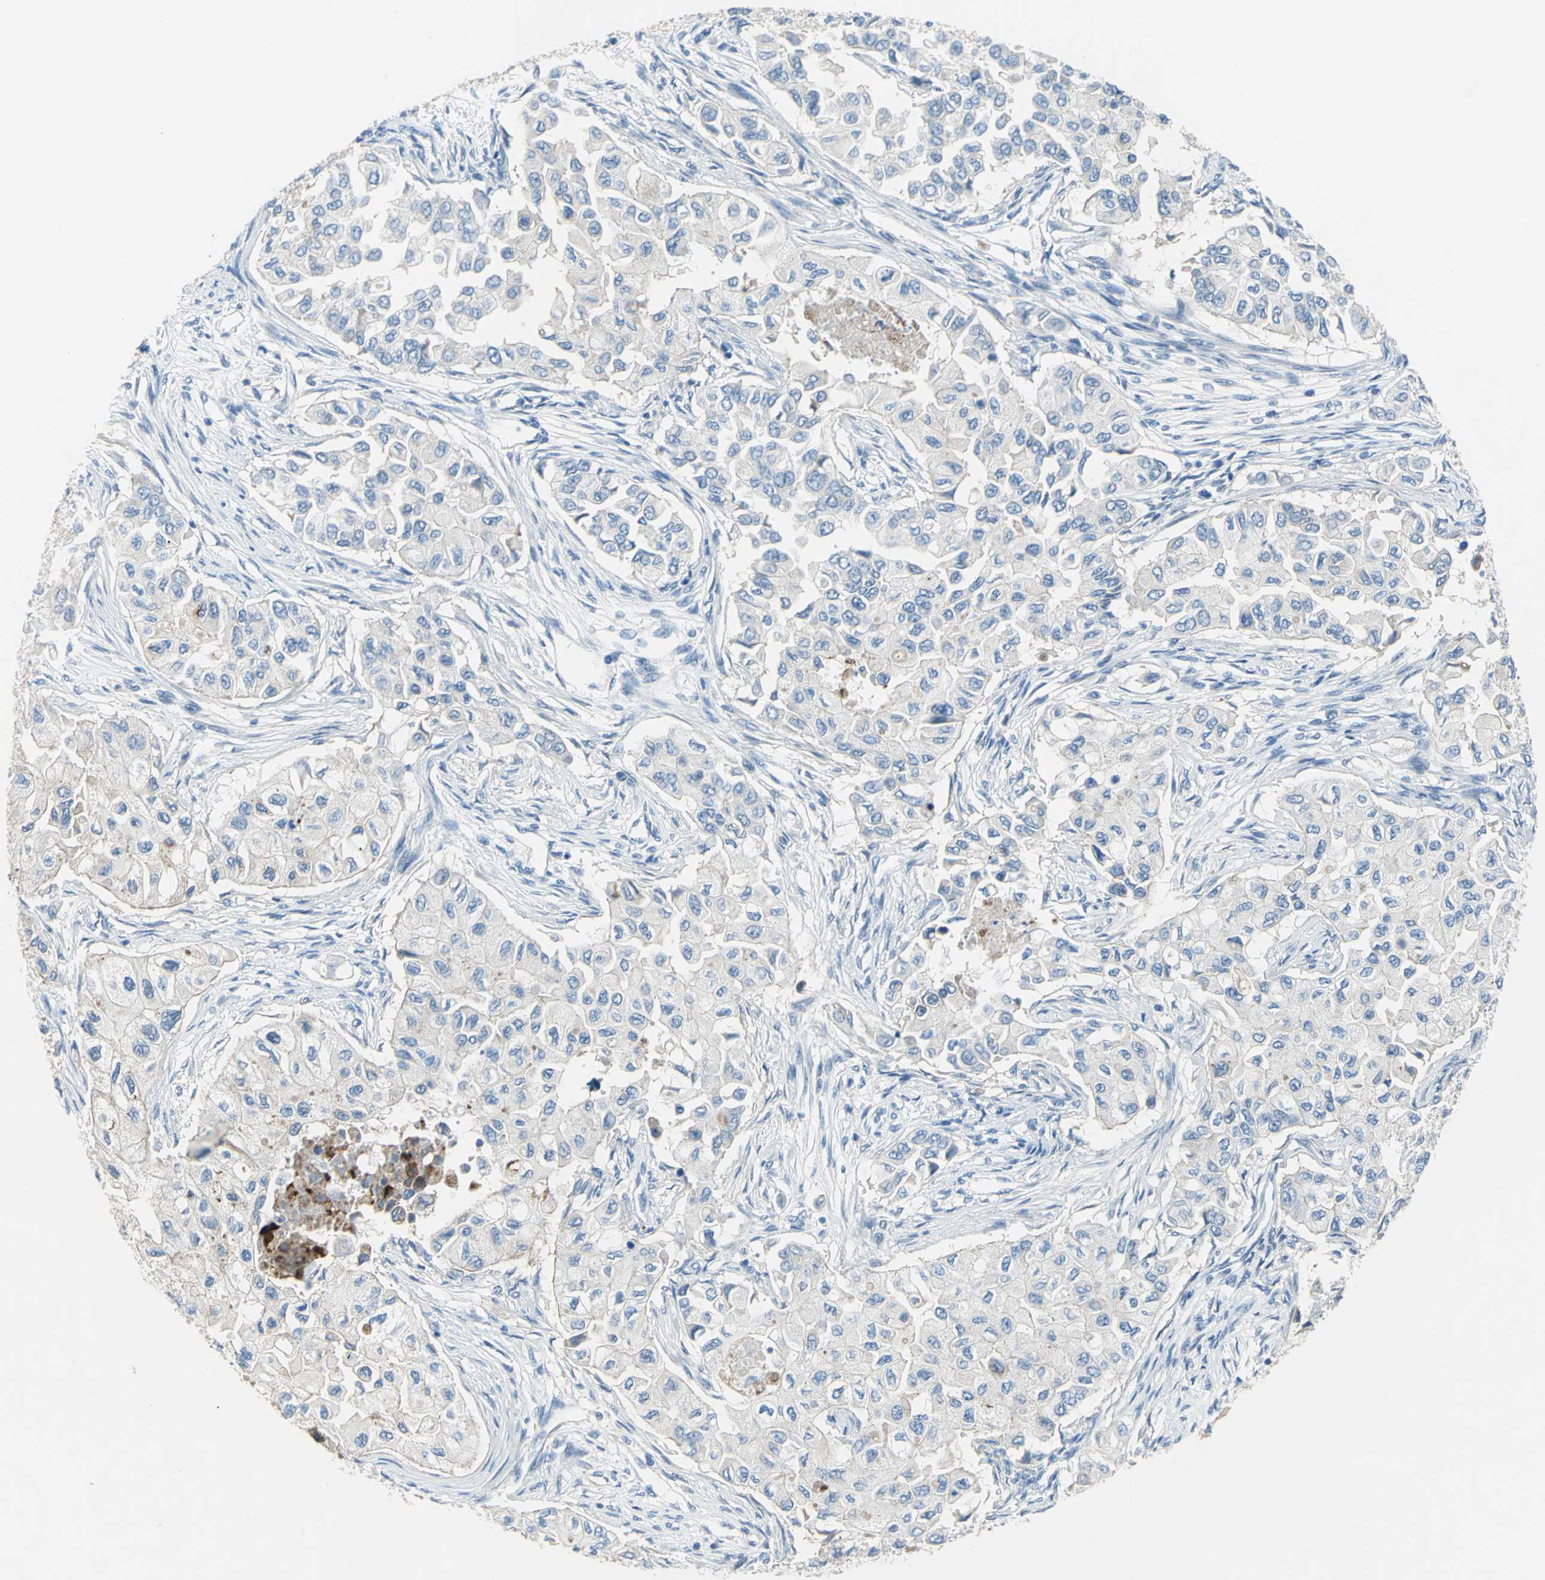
{"staining": {"intensity": "negative", "quantity": "none", "location": "none"}, "tissue": "breast cancer", "cell_type": "Tumor cells", "image_type": "cancer", "snomed": [{"axis": "morphology", "description": "Normal tissue, NOS"}, {"axis": "morphology", "description": "Duct carcinoma"}, {"axis": "topography", "description": "Breast"}], "caption": "Tumor cells show no significant protein positivity in infiltrating ductal carcinoma (breast).", "gene": "MUC4", "patient": {"sex": "female", "age": 49}}